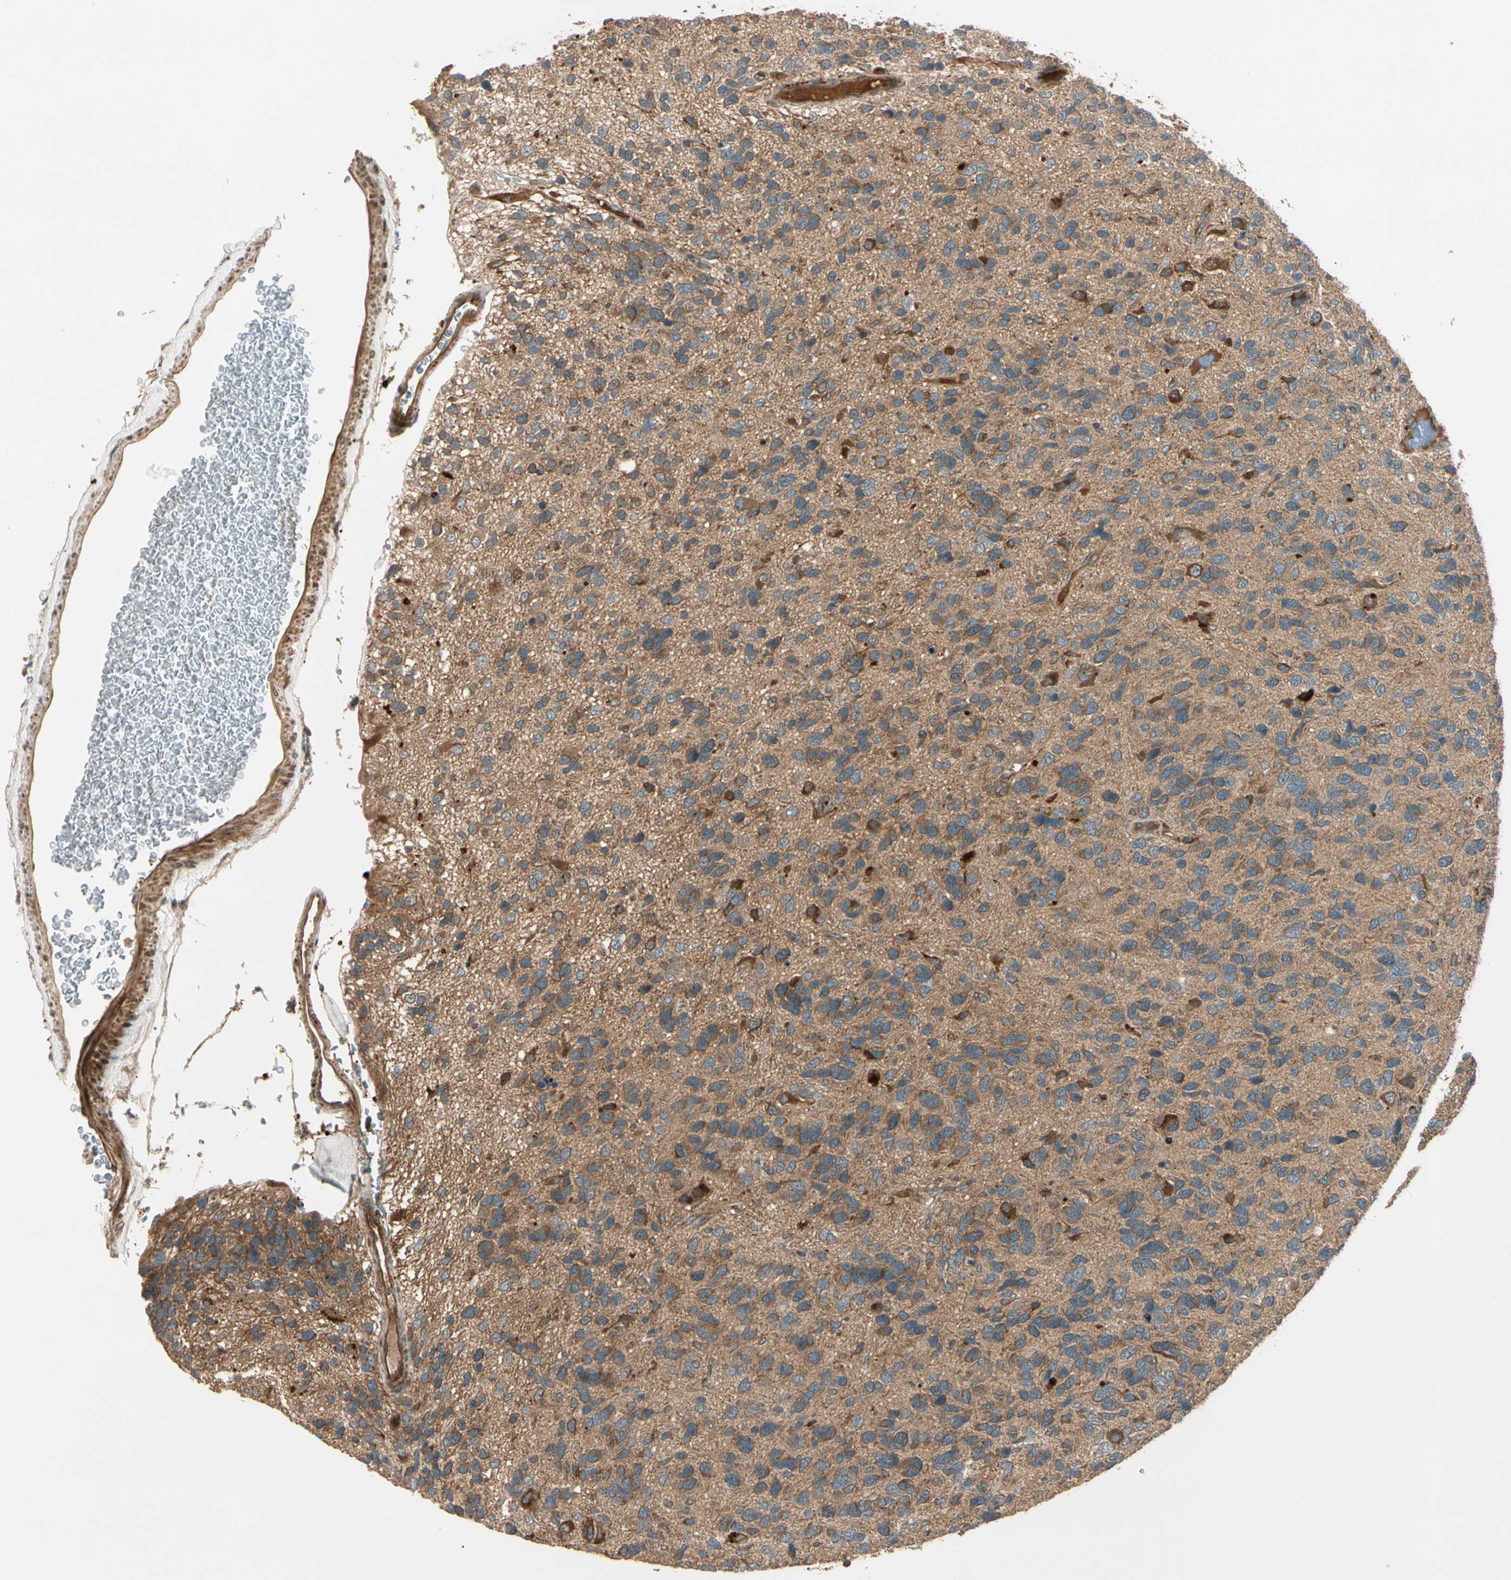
{"staining": {"intensity": "moderate", "quantity": ">75%", "location": "cytoplasmic/membranous"}, "tissue": "glioma", "cell_type": "Tumor cells", "image_type": "cancer", "snomed": [{"axis": "morphology", "description": "Glioma, malignant, High grade"}, {"axis": "topography", "description": "Brain"}], "caption": "The photomicrograph displays immunohistochemical staining of malignant glioma (high-grade). There is moderate cytoplasmic/membranous expression is present in about >75% of tumor cells.", "gene": "ACVR1C", "patient": {"sex": "female", "age": 58}}